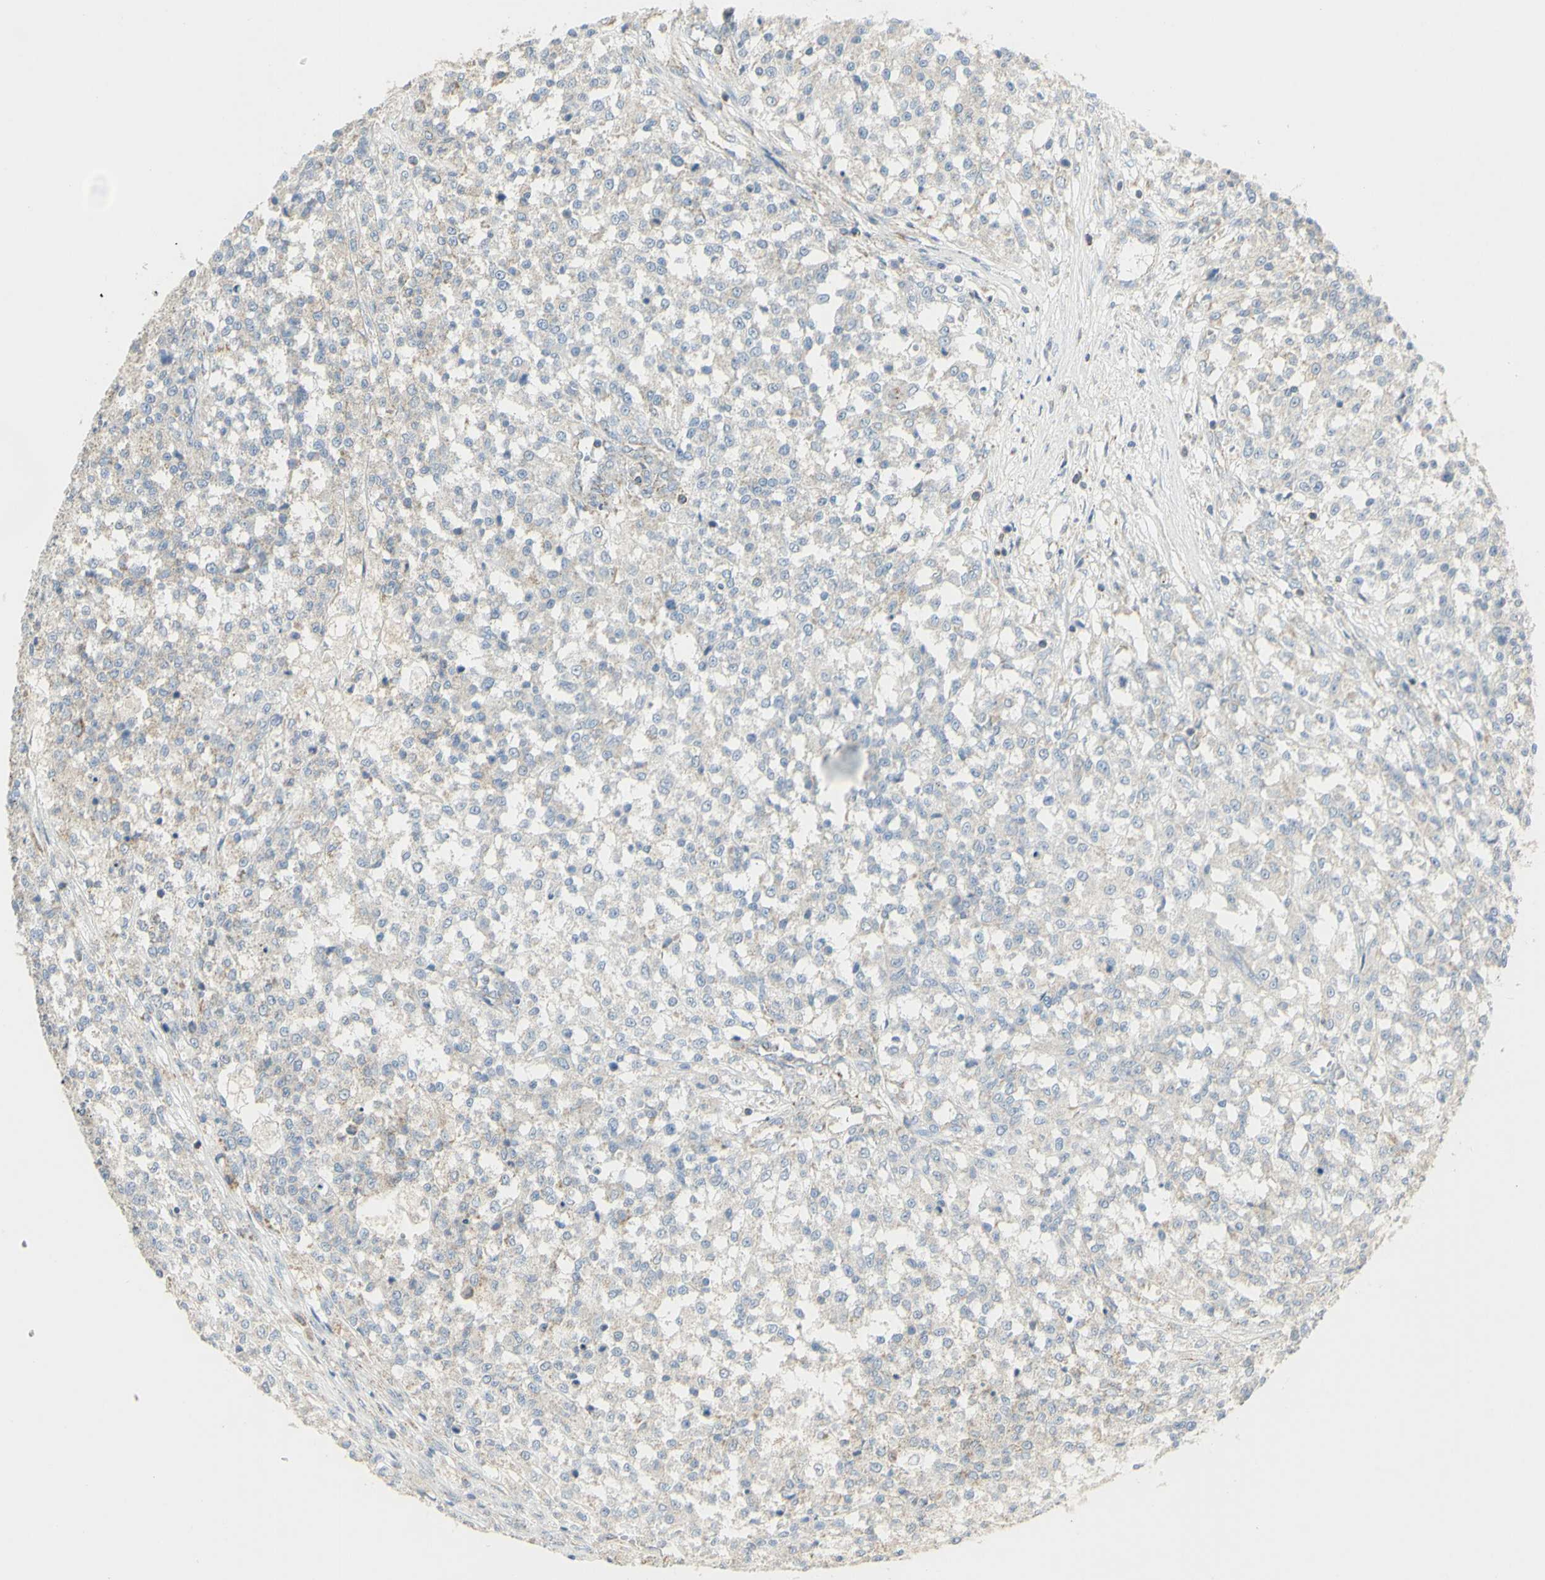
{"staining": {"intensity": "negative", "quantity": "none", "location": "none"}, "tissue": "testis cancer", "cell_type": "Tumor cells", "image_type": "cancer", "snomed": [{"axis": "morphology", "description": "Seminoma, NOS"}, {"axis": "topography", "description": "Testis"}], "caption": "Tumor cells are negative for protein expression in human seminoma (testis). Nuclei are stained in blue.", "gene": "CNTNAP1", "patient": {"sex": "male", "age": 59}}